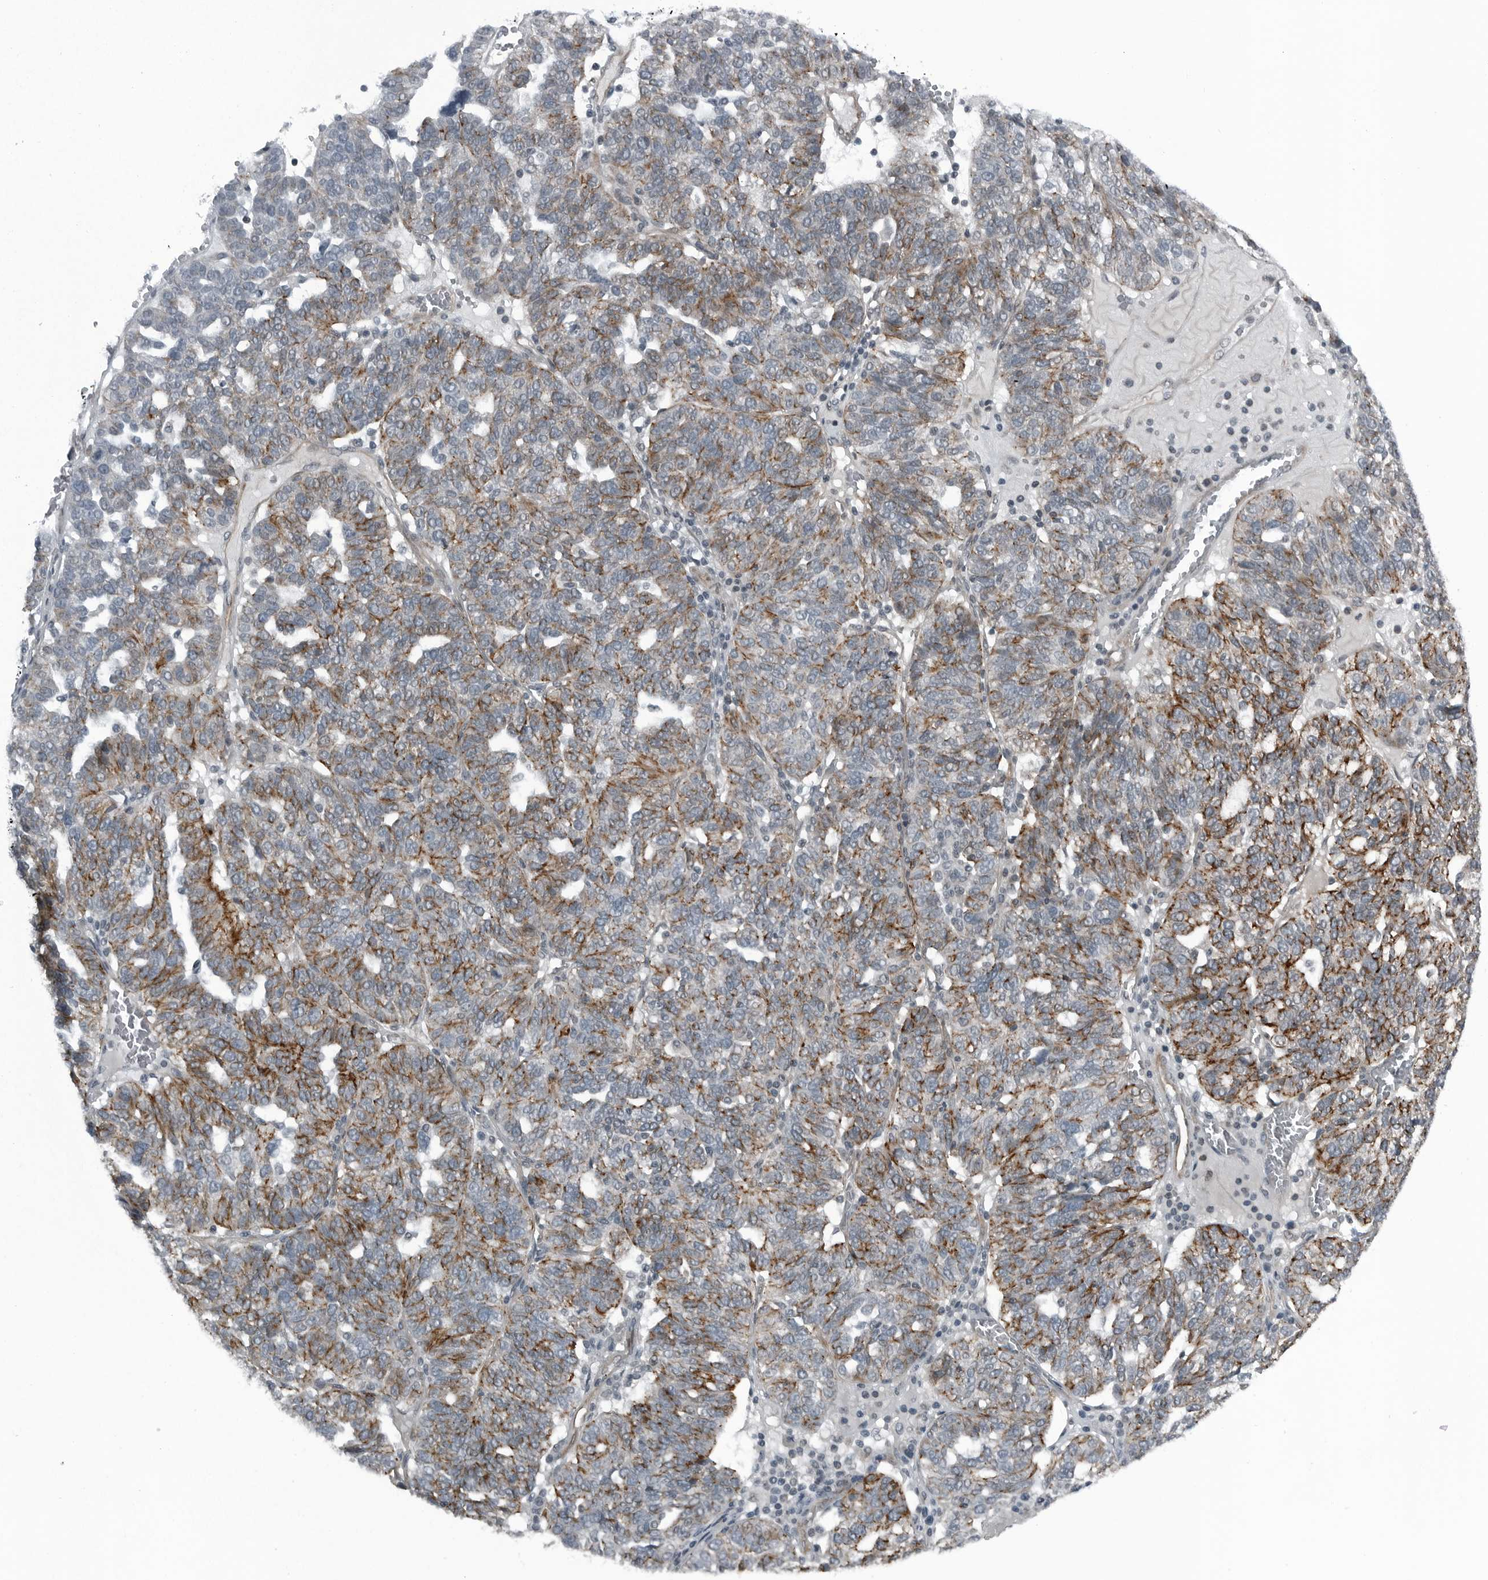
{"staining": {"intensity": "moderate", "quantity": "25%-75%", "location": "cytoplasmic/membranous"}, "tissue": "ovarian cancer", "cell_type": "Tumor cells", "image_type": "cancer", "snomed": [{"axis": "morphology", "description": "Cystadenocarcinoma, serous, NOS"}, {"axis": "topography", "description": "Ovary"}], "caption": "Ovarian cancer (serous cystadenocarcinoma) stained for a protein (brown) exhibits moderate cytoplasmic/membranous positive staining in about 25%-75% of tumor cells.", "gene": "GAK", "patient": {"sex": "female", "age": 59}}